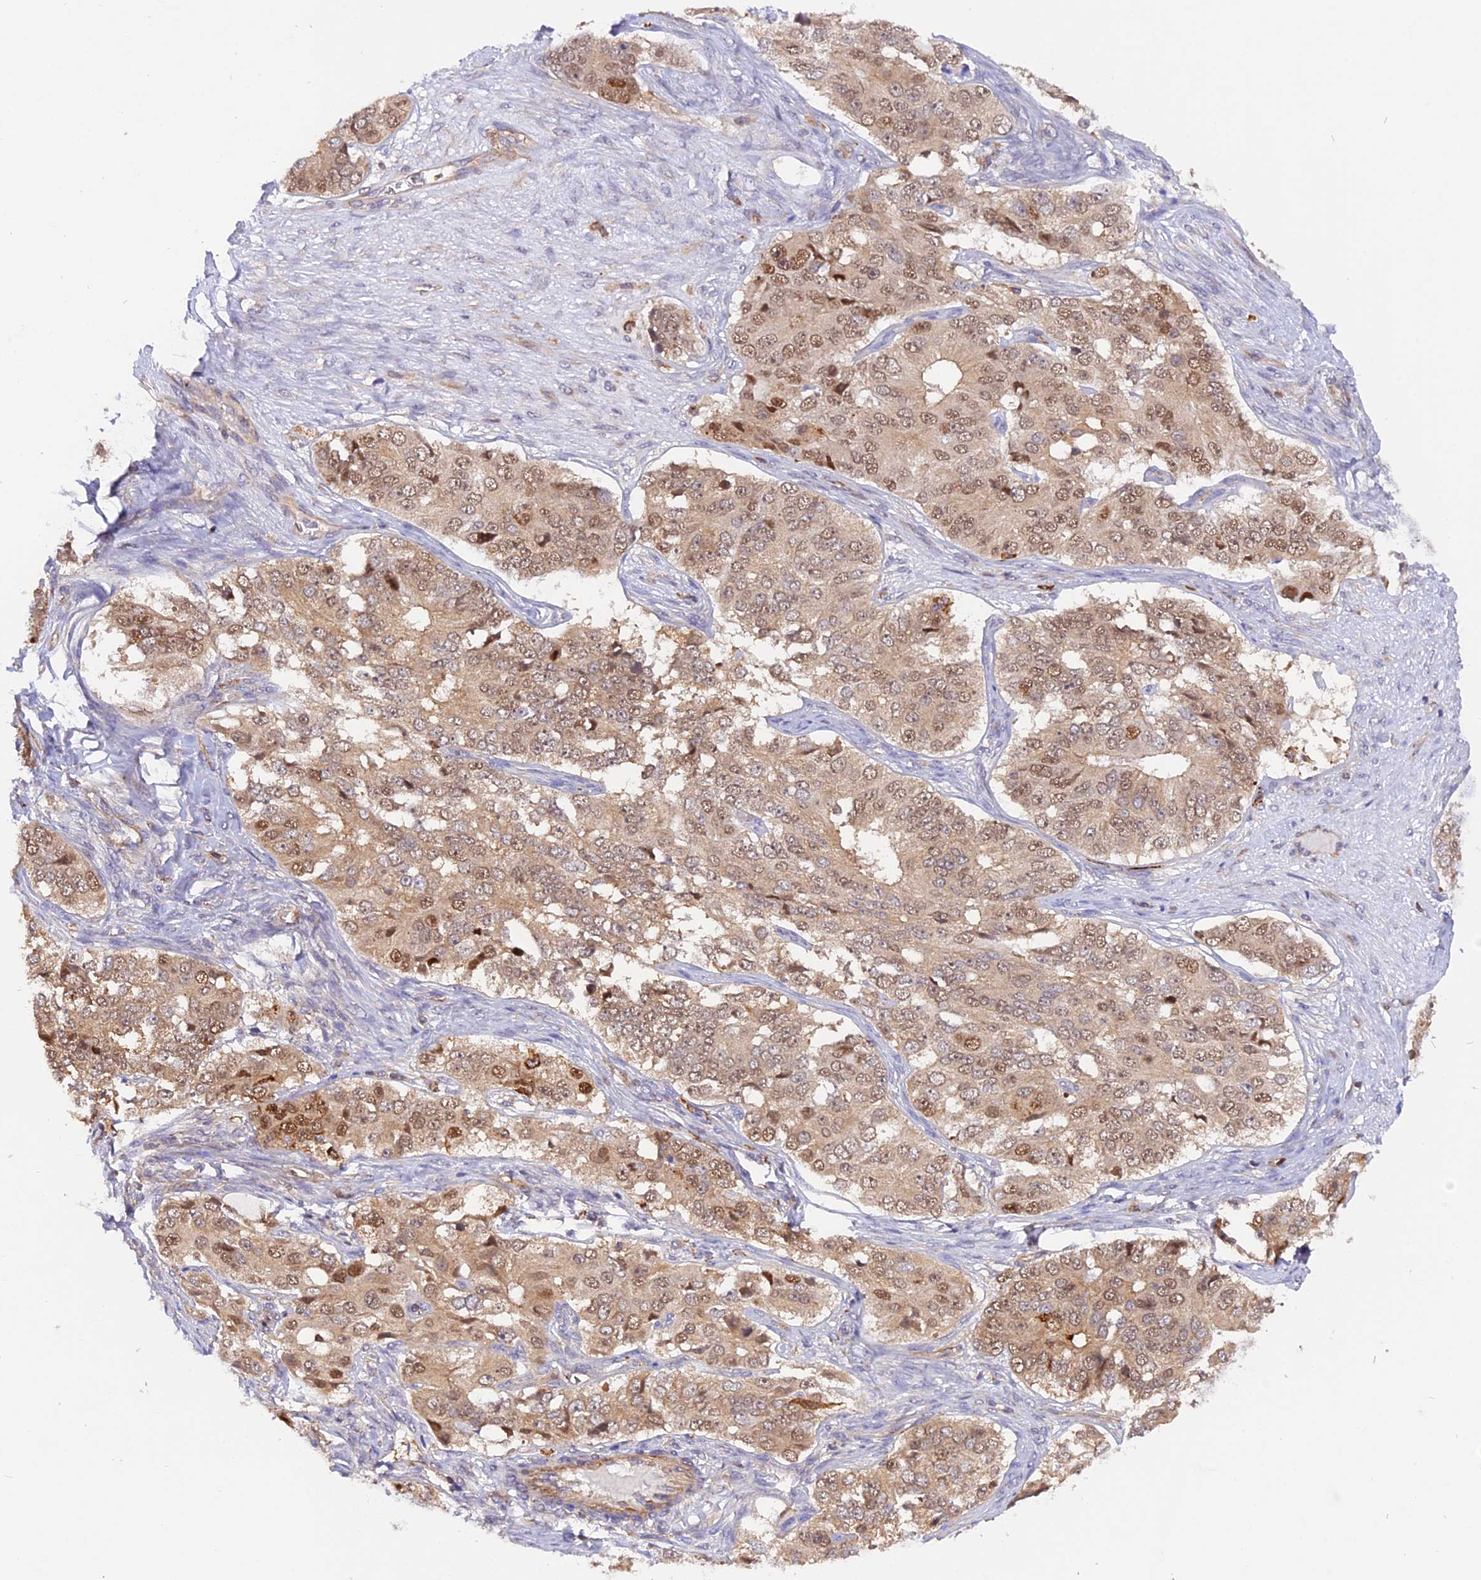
{"staining": {"intensity": "moderate", "quantity": "25%-75%", "location": "nuclear"}, "tissue": "ovarian cancer", "cell_type": "Tumor cells", "image_type": "cancer", "snomed": [{"axis": "morphology", "description": "Carcinoma, endometroid"}, {"axis": "topography", "description": "Ovary"}], "caption": "Immunohistochemical staining of human ovarian endometroid carcinoma reveals moderate nuclear protein positivity in approximately 25%-75% of tumor cells.", "gene": "C5orf22", "patient": {"sex": "female", "age": 51}}